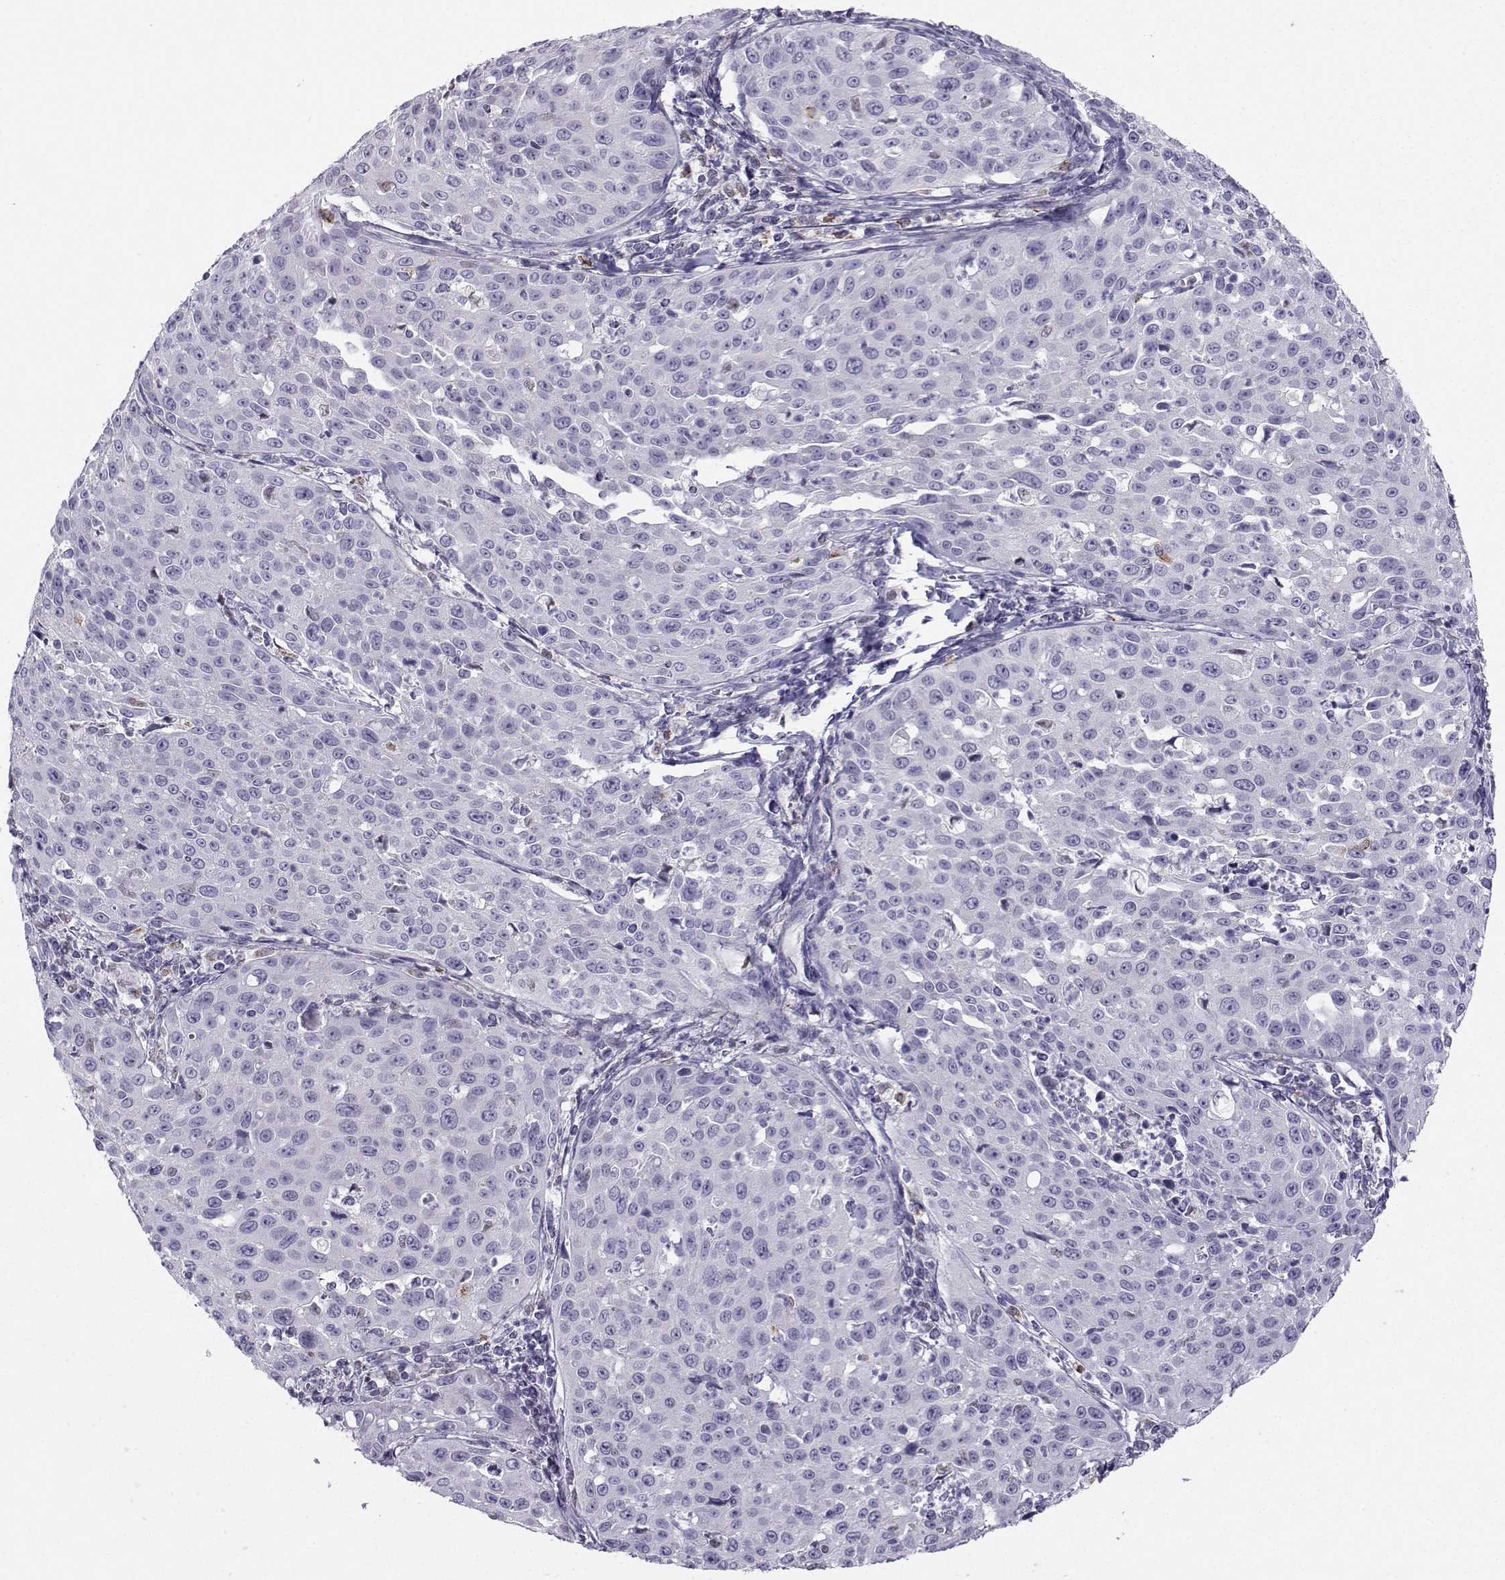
{"staining": {"intensity": "negative", "quantity": "none", "location": "none"}, "tissue": "cervical cancer", "cell_type": "Tumor cells", "image_type": "cancer", "snomed": [{"axis": "morphology", "description": "Squamous cell carcinoma, NOS"}, {"axis": "topography", "description": "Cervix"}], "caption": "Tumor cells show no significant staining in cervical cancer. The staining is performed using DAB (3,3'-diaminobenzidine) brown chromogen with nuclei counter-stained in using hematoxylin.", "gene": "DCLK3", "patient": {"sex": "female", "age": 26}}